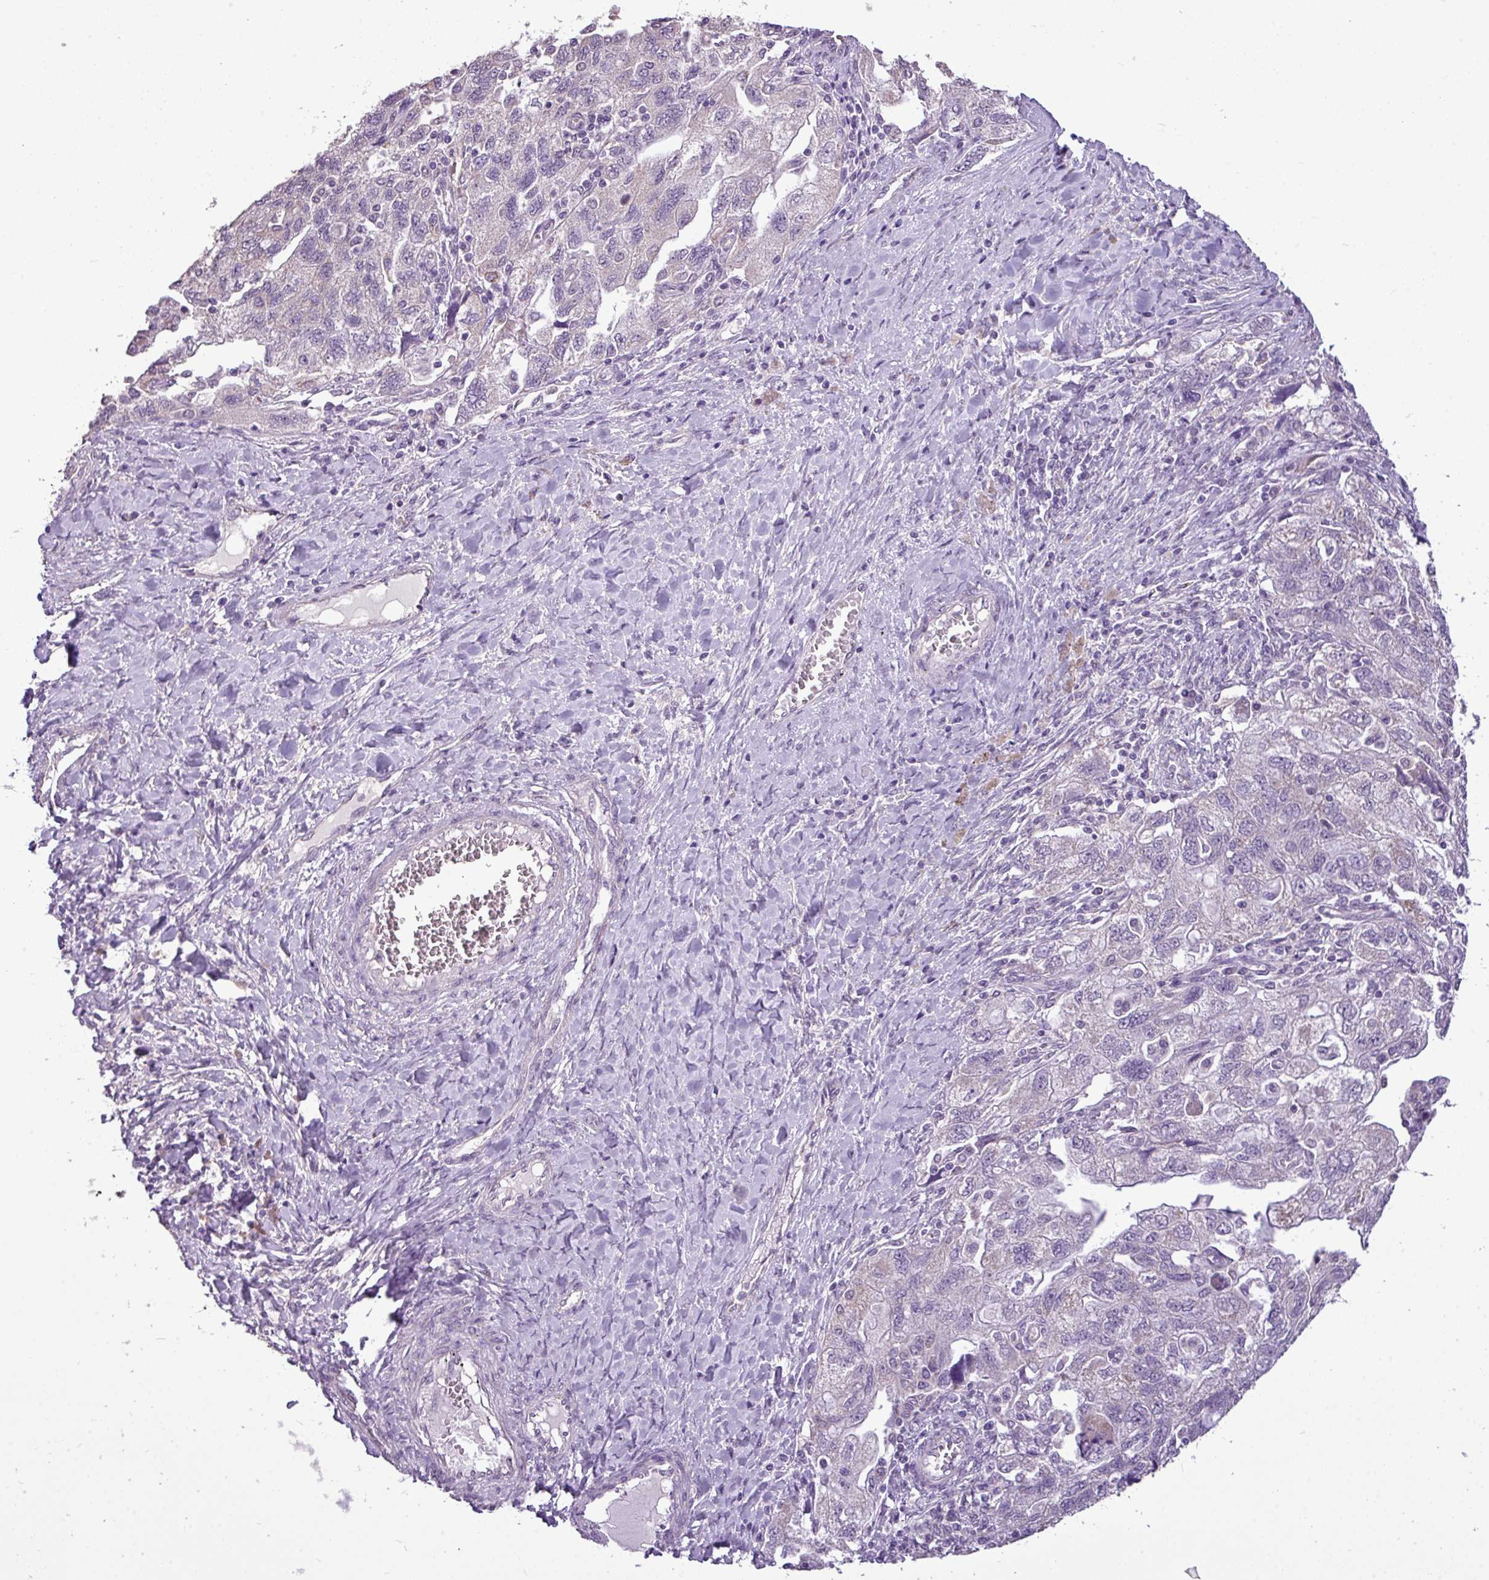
{"staining": {"intensity": "negative", "quantity": "none", "location": "none"}, "tissue": "ovarian cancer", "cell_type": "Tumor cells", "image_type": "cancer", "snomed": [{"axis": "morphology", "description": "Carcinoma, NOS"}, {"axis": "morphology", "description": "Cystadenocarcinoma, serous, NOS"}, {"axis": "topography", "description": "Ovary"}], "caption": "Tumor cells show no significant expression in ovarian cancer.", "gene": "ALDH2", "patient": {"sex": "female", "age": 69}}